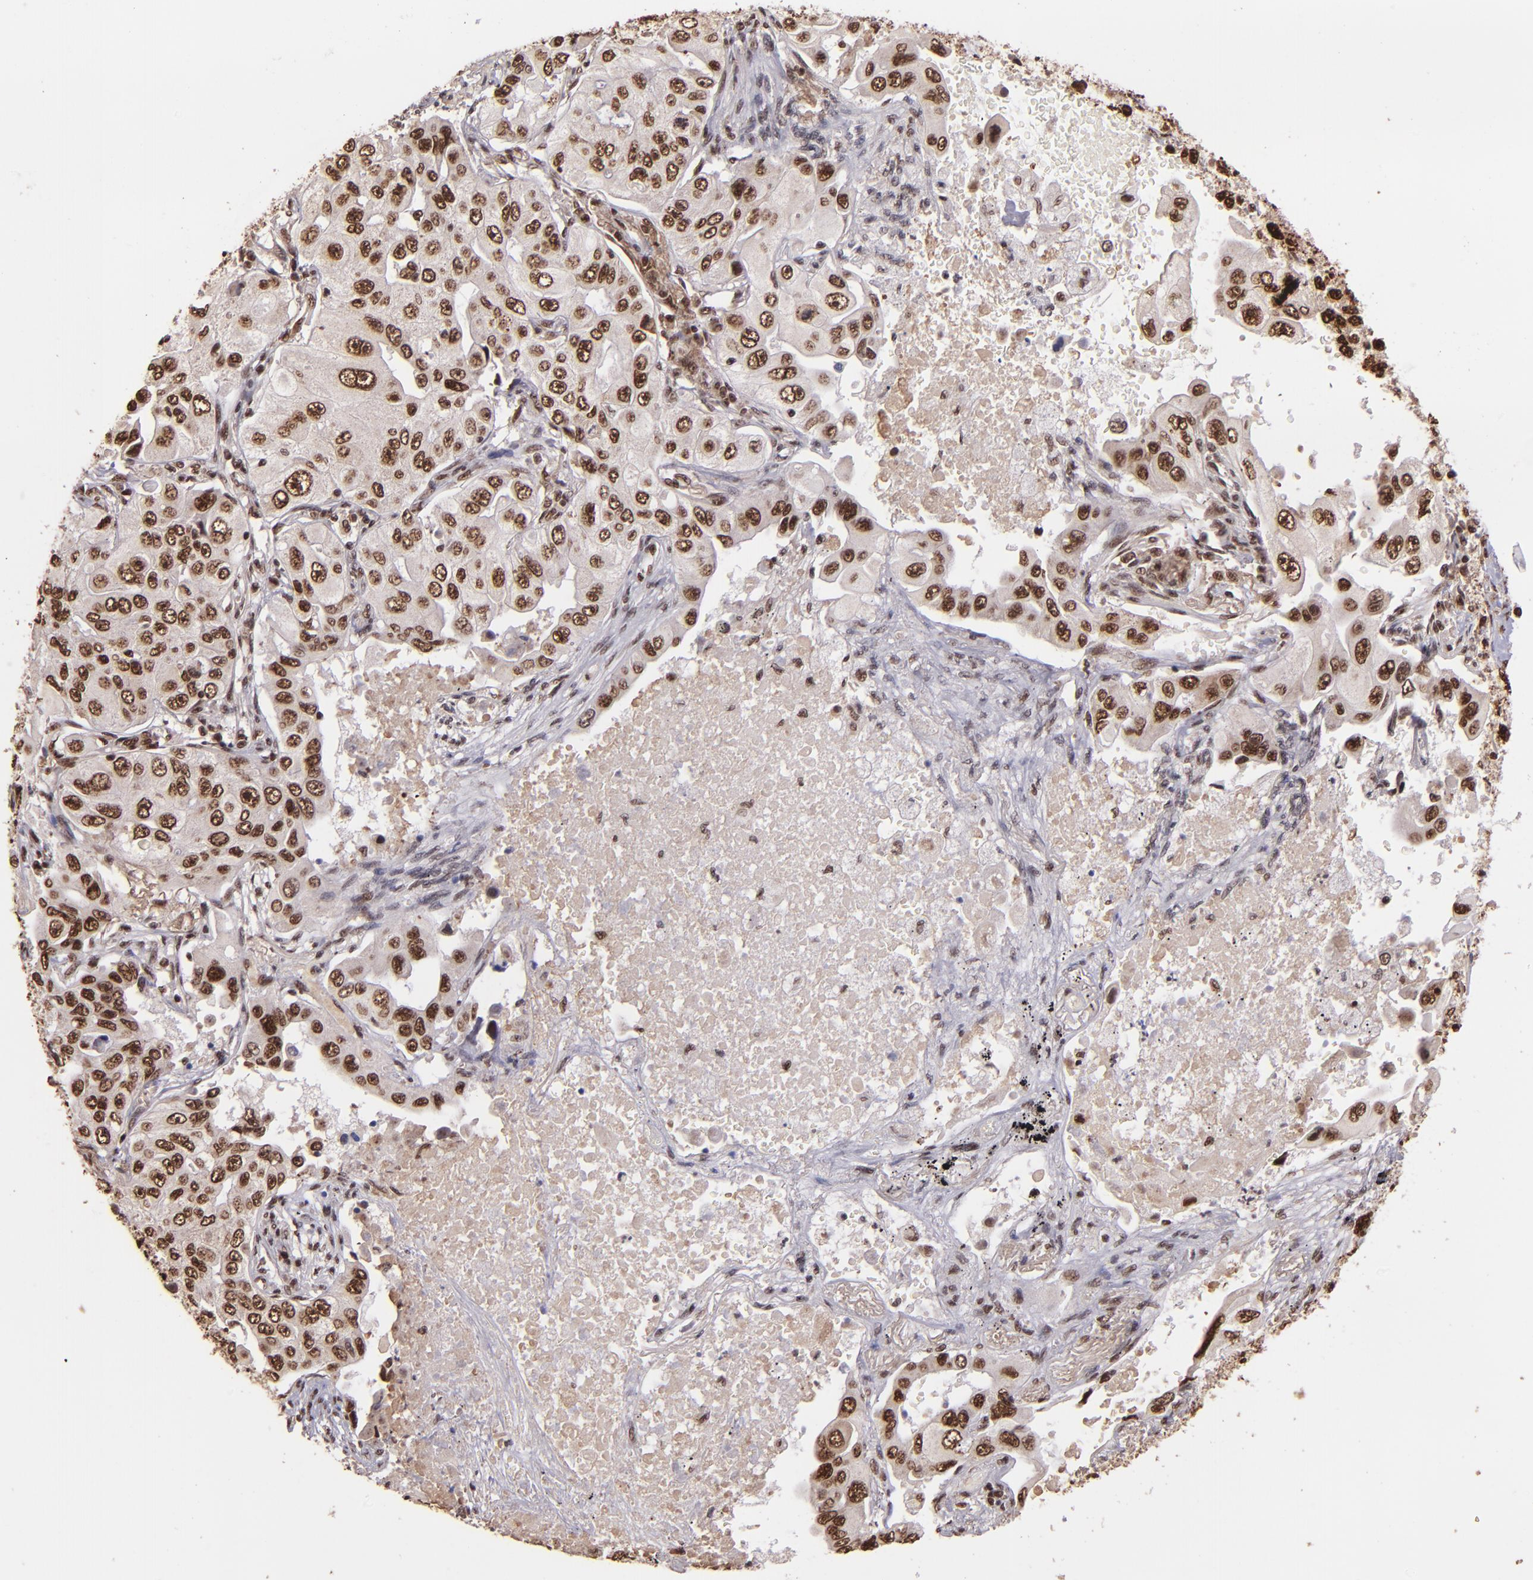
{"staining": {"intensity": "moderate", "quantity": "25%-75%", "location": "nuclear"}, "tissue": "lung cancer", "cell_type": "Tumor cells", "image_type": "cancer", "snomed": [{"axis": "morphology", "description": "Adenocarcinoma, NOS"}, {"axis": "topography", "description": "Lung"}], "caption": "Lung cancer (adenocarcinoma) stained with a brown dye exhibits moderate nuclear positive staining in approximately 25%-75% of tumor cells.", "gene": "PQBP1", "patient": {"sex": "male", "age": 84}}